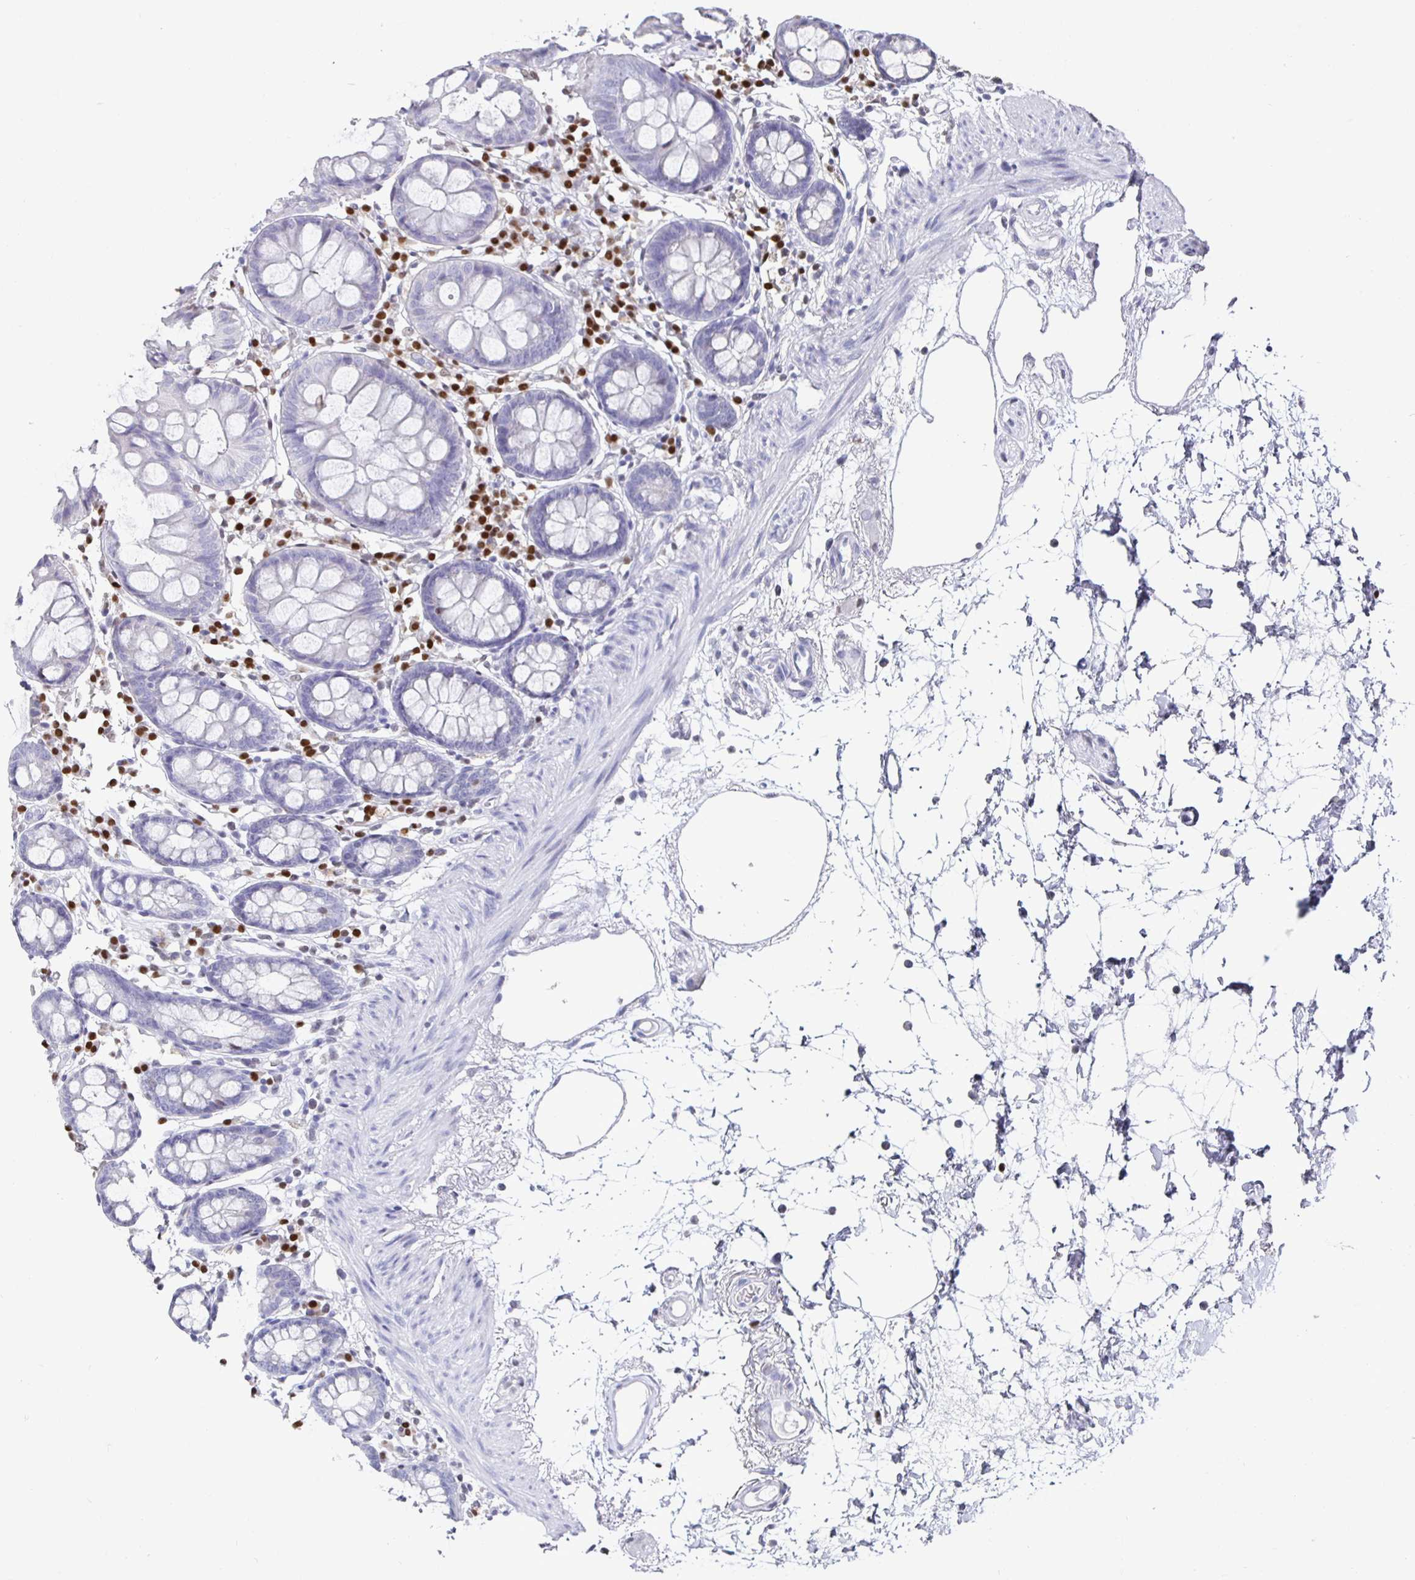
{"staining": {"intensity": "negative", "quantity": "none", "location": "none"}, "tissue": "colon", "cell_type": "Endothelial cells", "image_type": "normal", "snomed": [{"axis": "morphology", "description": "Normal tissue, NOS"}, {"axis": "topography", "description": "Colon"}], "caption": "A micrograph of colon stained for a protein displays no brown staining in endothelial cells. The staining was performed using DAB to visualize the protein expression in brown, while the nuclei were stained in blue with hematoxylin (Magnification: 20x).", "gene": "RUNX2", "patient": {"sex": "female", "age": 84}}